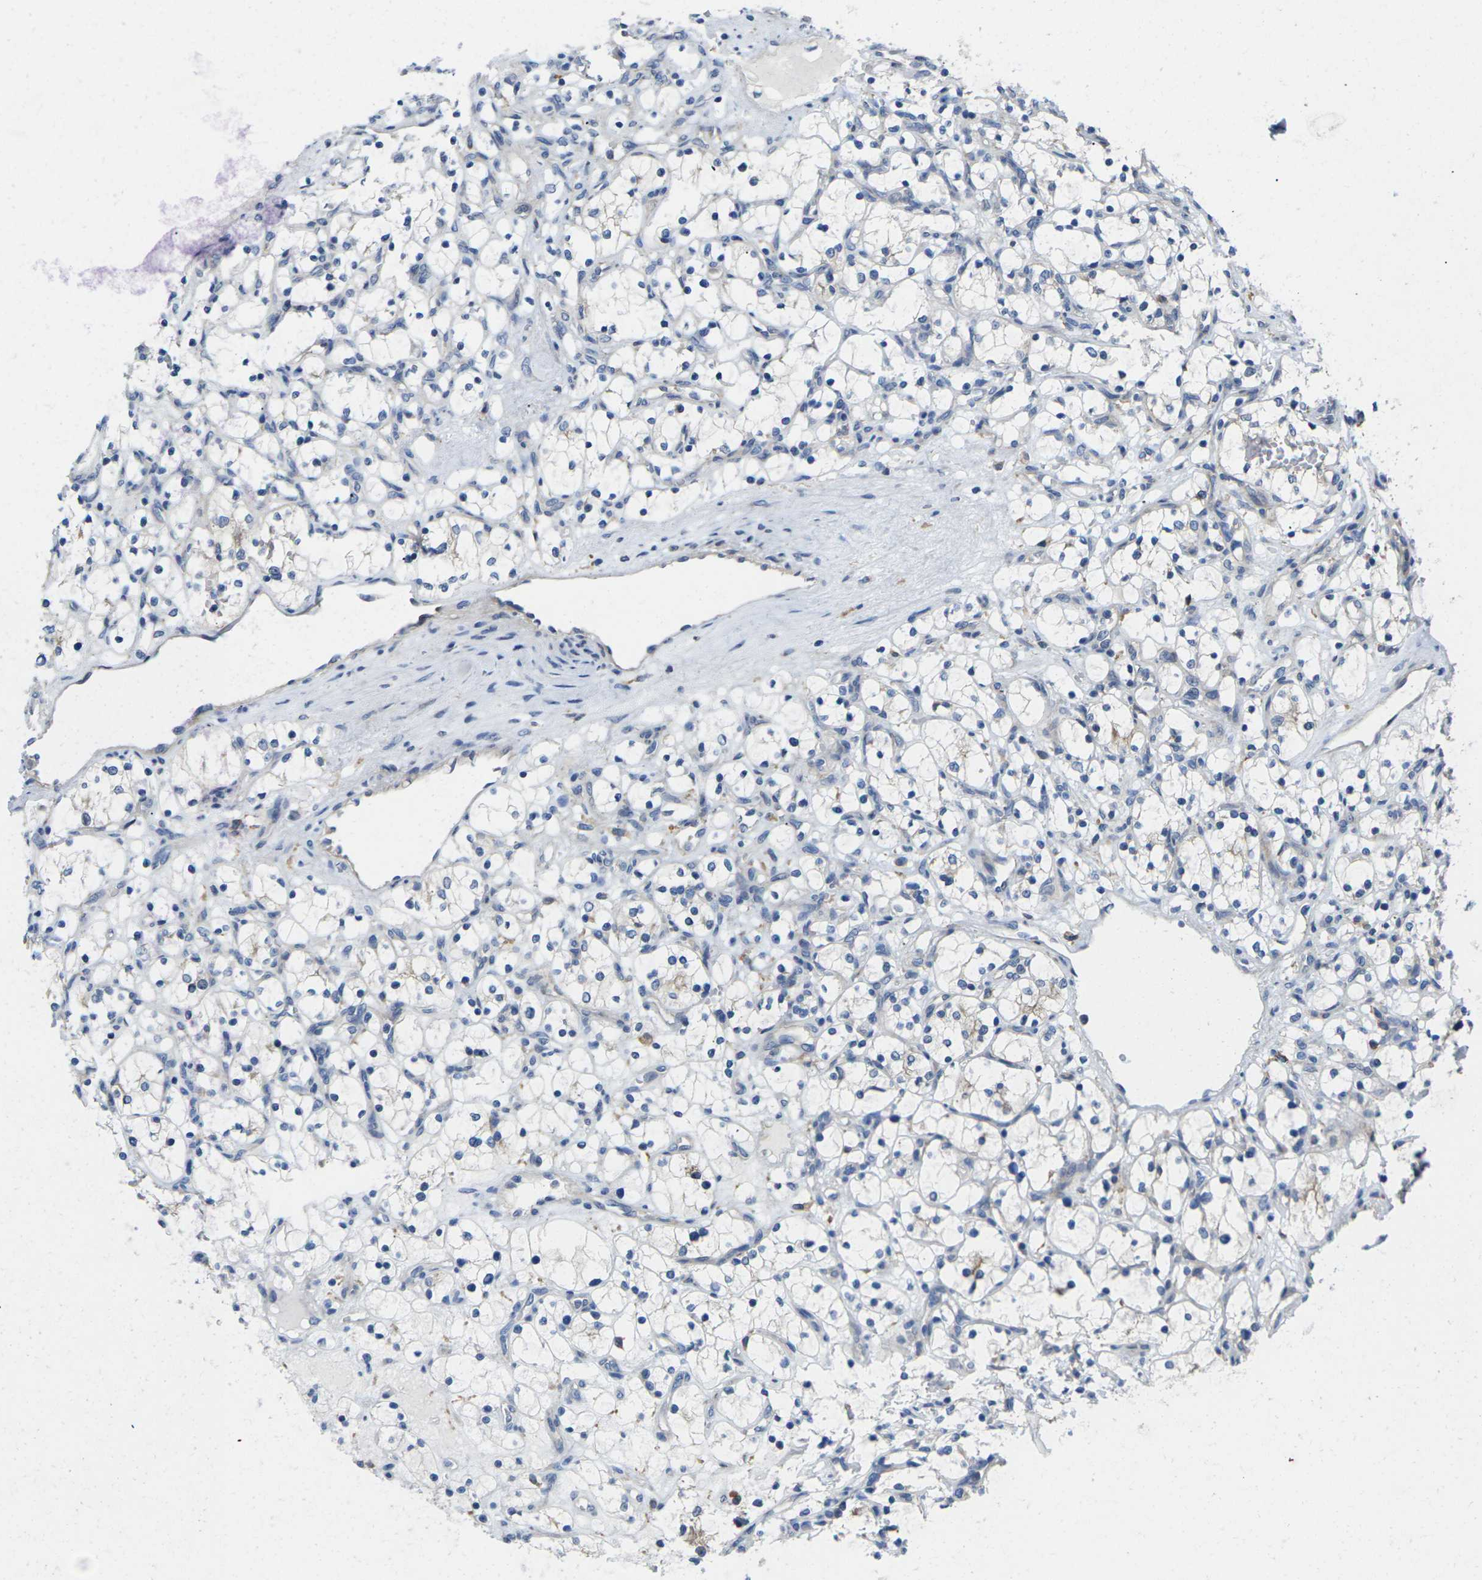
{"staining": {"intensity": "negative", "quantity": "none", "location": "none"}, "tissue": "renal cancer", "cell_type": "Tumor cells", "image_type": "cancer", "snomed": [{"axis": "morphology", "description": "Adenocarcinoma, NOS"}, {"axis": "topography", "description": "Kidney"}], "caption": "The histopathology image shows no significant staining in tumor cells of adenocarcinoma (renal).", "gene": "SCNN1A", "patient": {"sex": "female", "age": 69}}